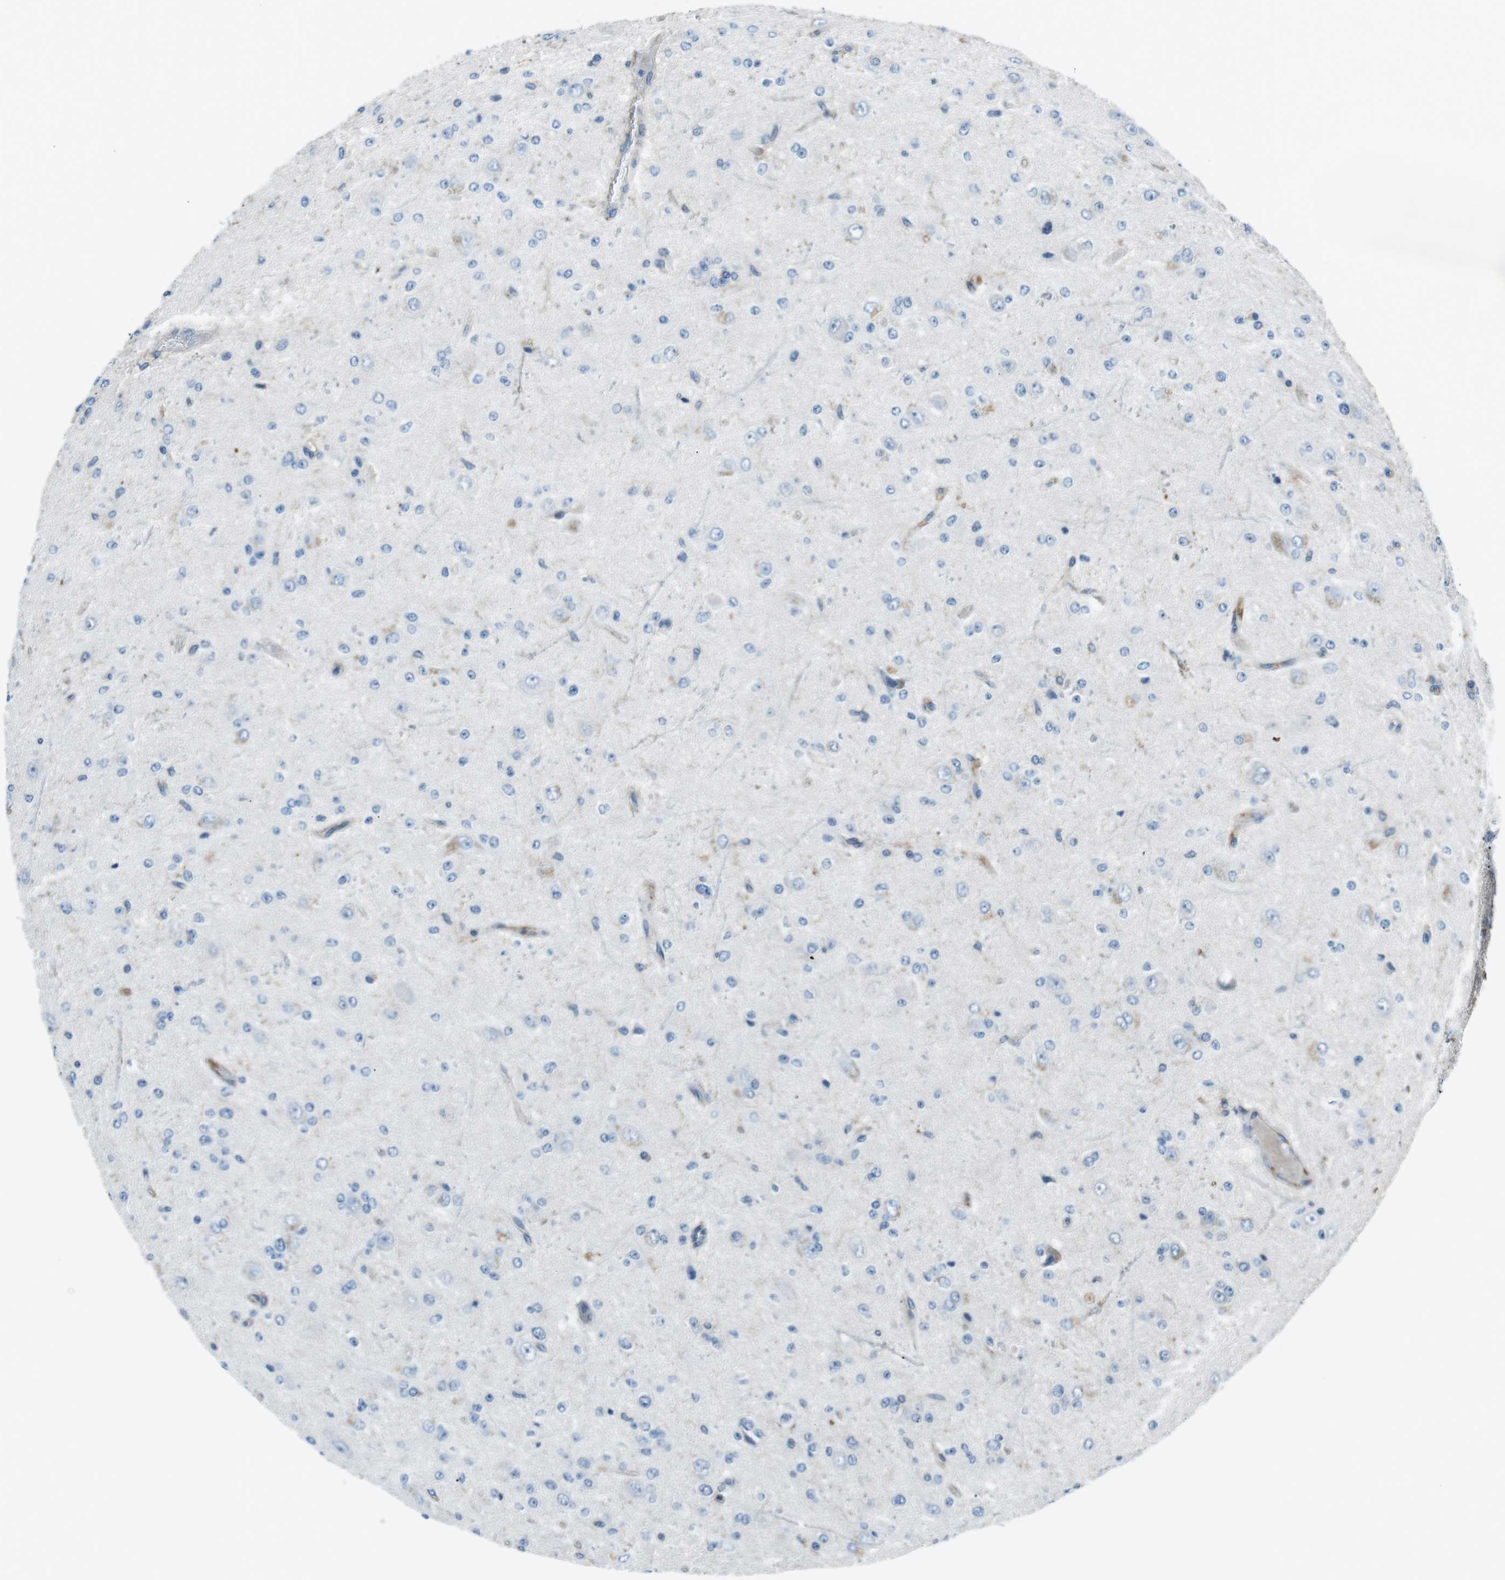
{"staining": {"intensity": "negative", "quantity": "none", "location": "none"}, "tissue": "glioma", "cell_type": "Tumor cells", "image_type": "cancer", "snomed": [{"axis": "morphology", "description": "Glioma, malignant, High grade"}, {"axis": "topography", "description": "pancreas cauda"}], "caption": "High-grade glioma (malignant) was stained to show a protein in brown. There is no significant expression in tumor cells.", "gene": "CSF2RA", "patient": {"sex": "male", "age": 60}}